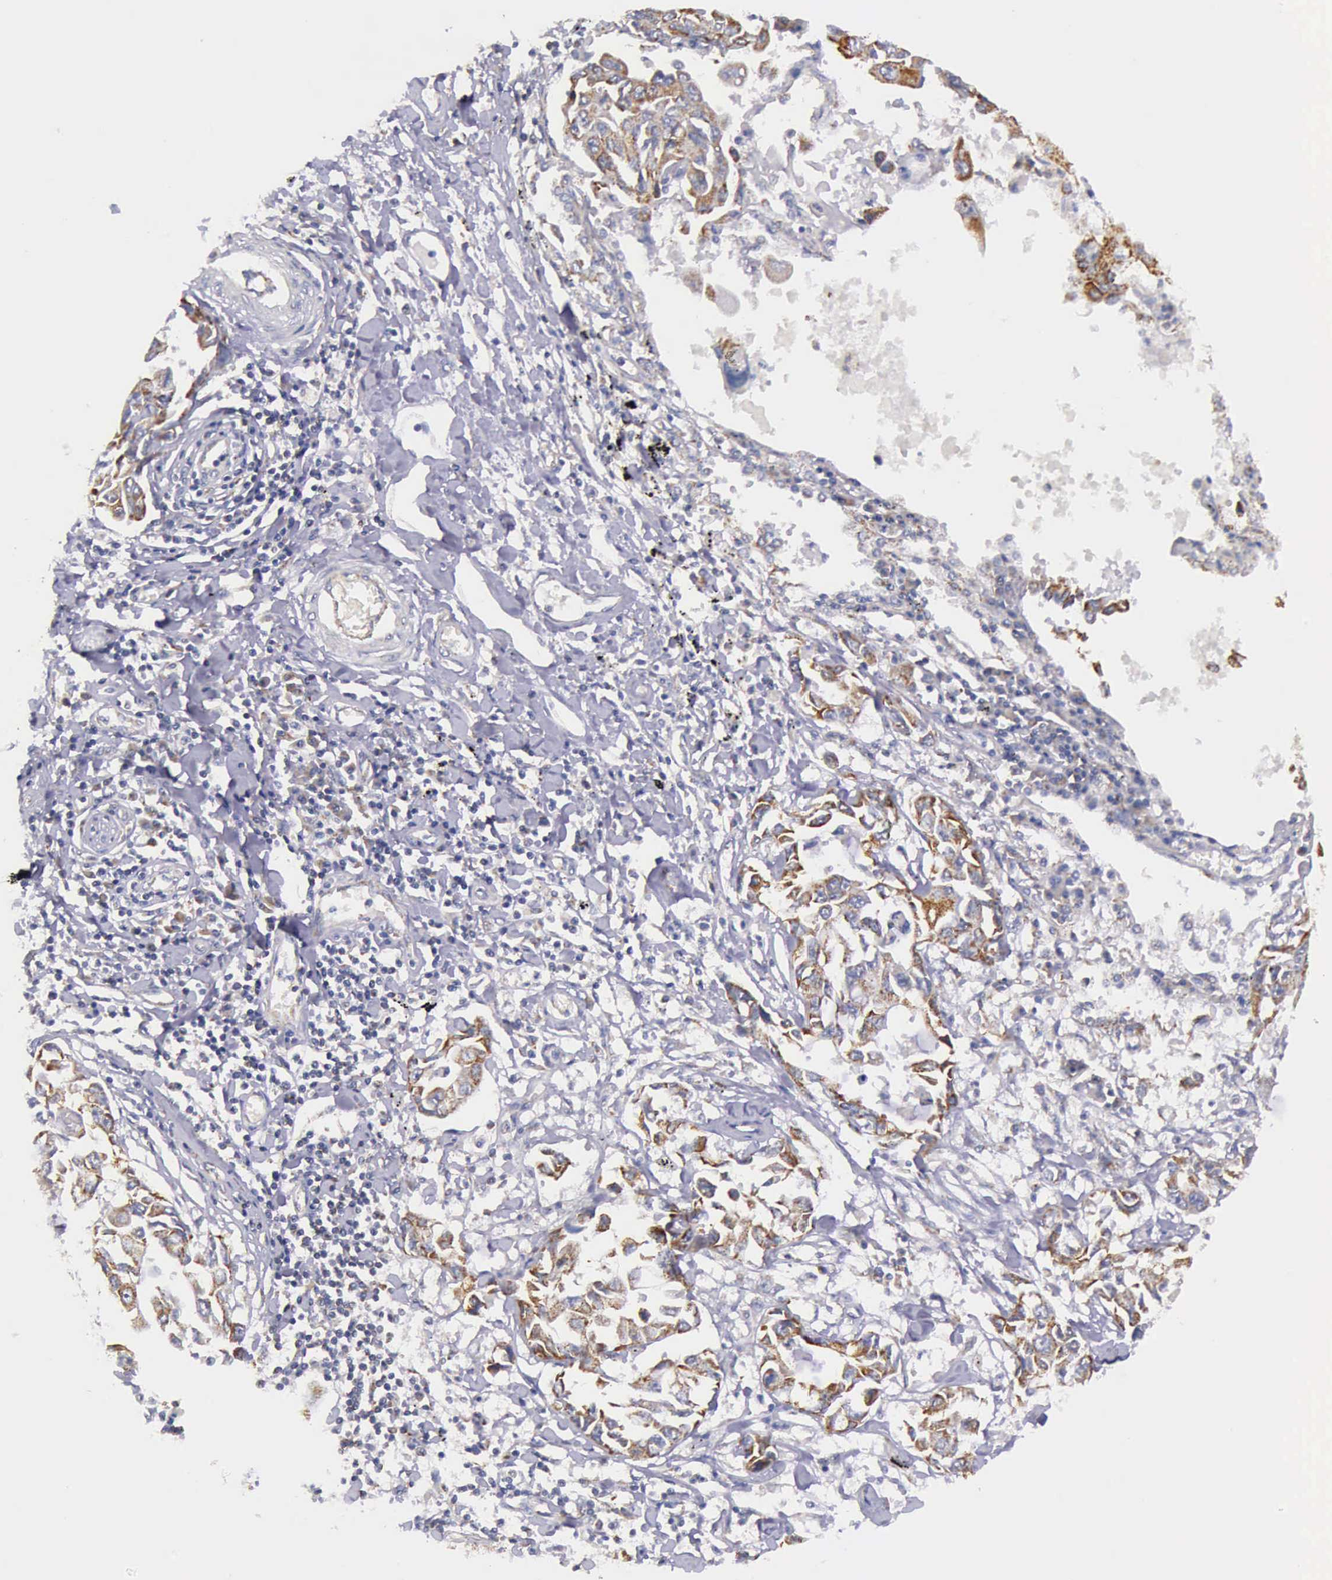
{"staining": {"intensity": "moderate", "quantity": ">75%", "location": "cytoplasmic/membranous"}, "tissue": "lung cancer", "cell_type": "Tumor cells", "image_type": "cancer", "snomed": [{"axis": "morphology", "description": "Adenocarcinoma, NOS"}, {"axis": "topography", "description": "Lung"}], "caption": "Immunohistochemical staining of adenocarcinoma (lung) shows medium levels of moderate cytoplasmic/membranous staining in approximately >75% of tumor cells.", "gene": "TXN2", "patient": {"sex": "male", "age": 64}}